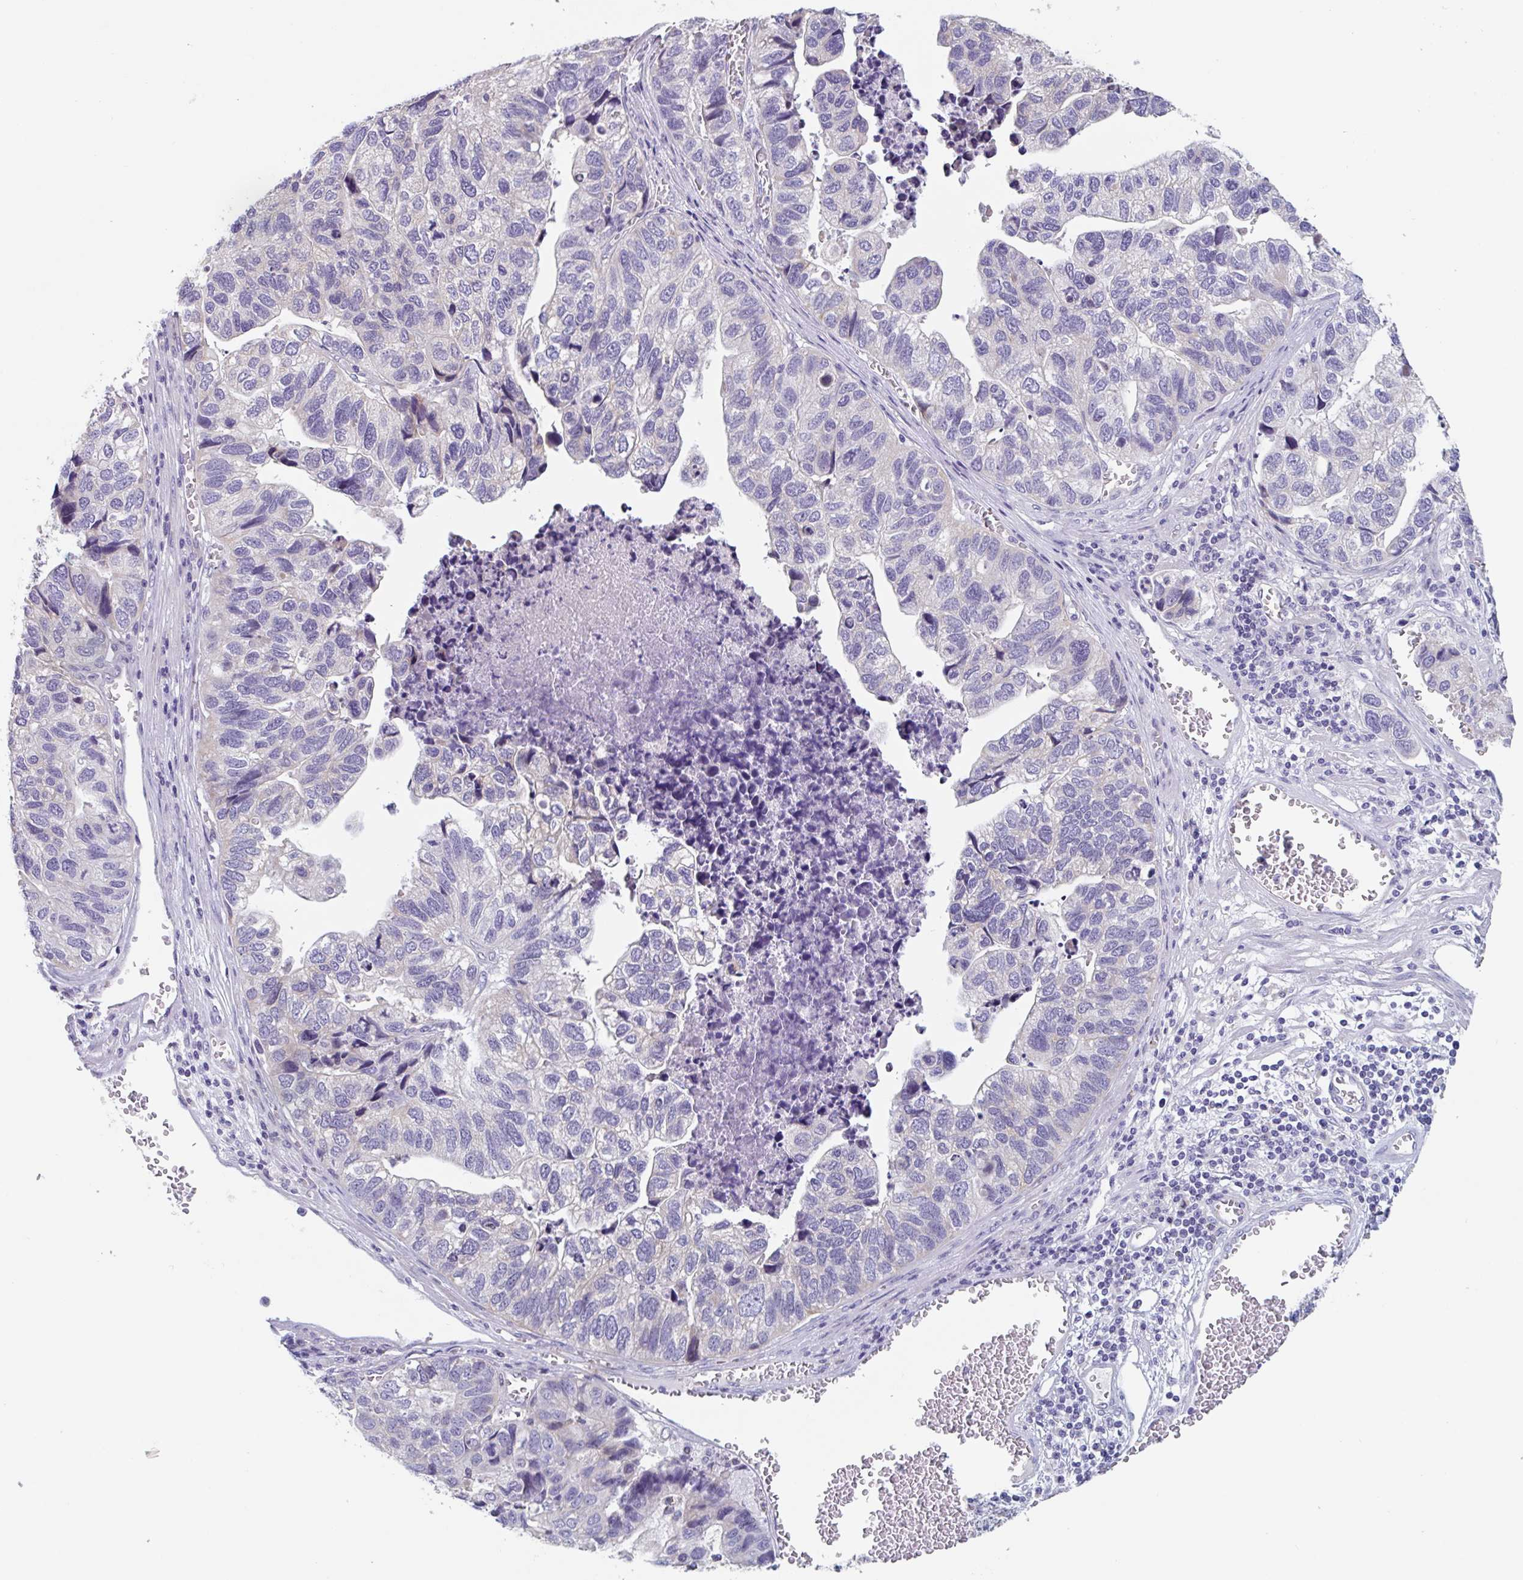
{"staining": {"intensity": "negative", "quantity": "none", "location": "none"}, "tissue": "stomach cancer", "cell_type": "Tumor cells", "image_type": "cancer", "snomed": [{"axis": "morphology", "description": "Adenocarcinoma, NOS"}, {"axis": "topography", "description": "Stomach, upper"}], "caption": "Human adenocarcinoma (stomach) stained for a protein using immunohistochemistry (IHC) demonstrates no expression in tumor cells.", "gene": "ABHD16A", "patient": {"sex": "female", "age": 67}}